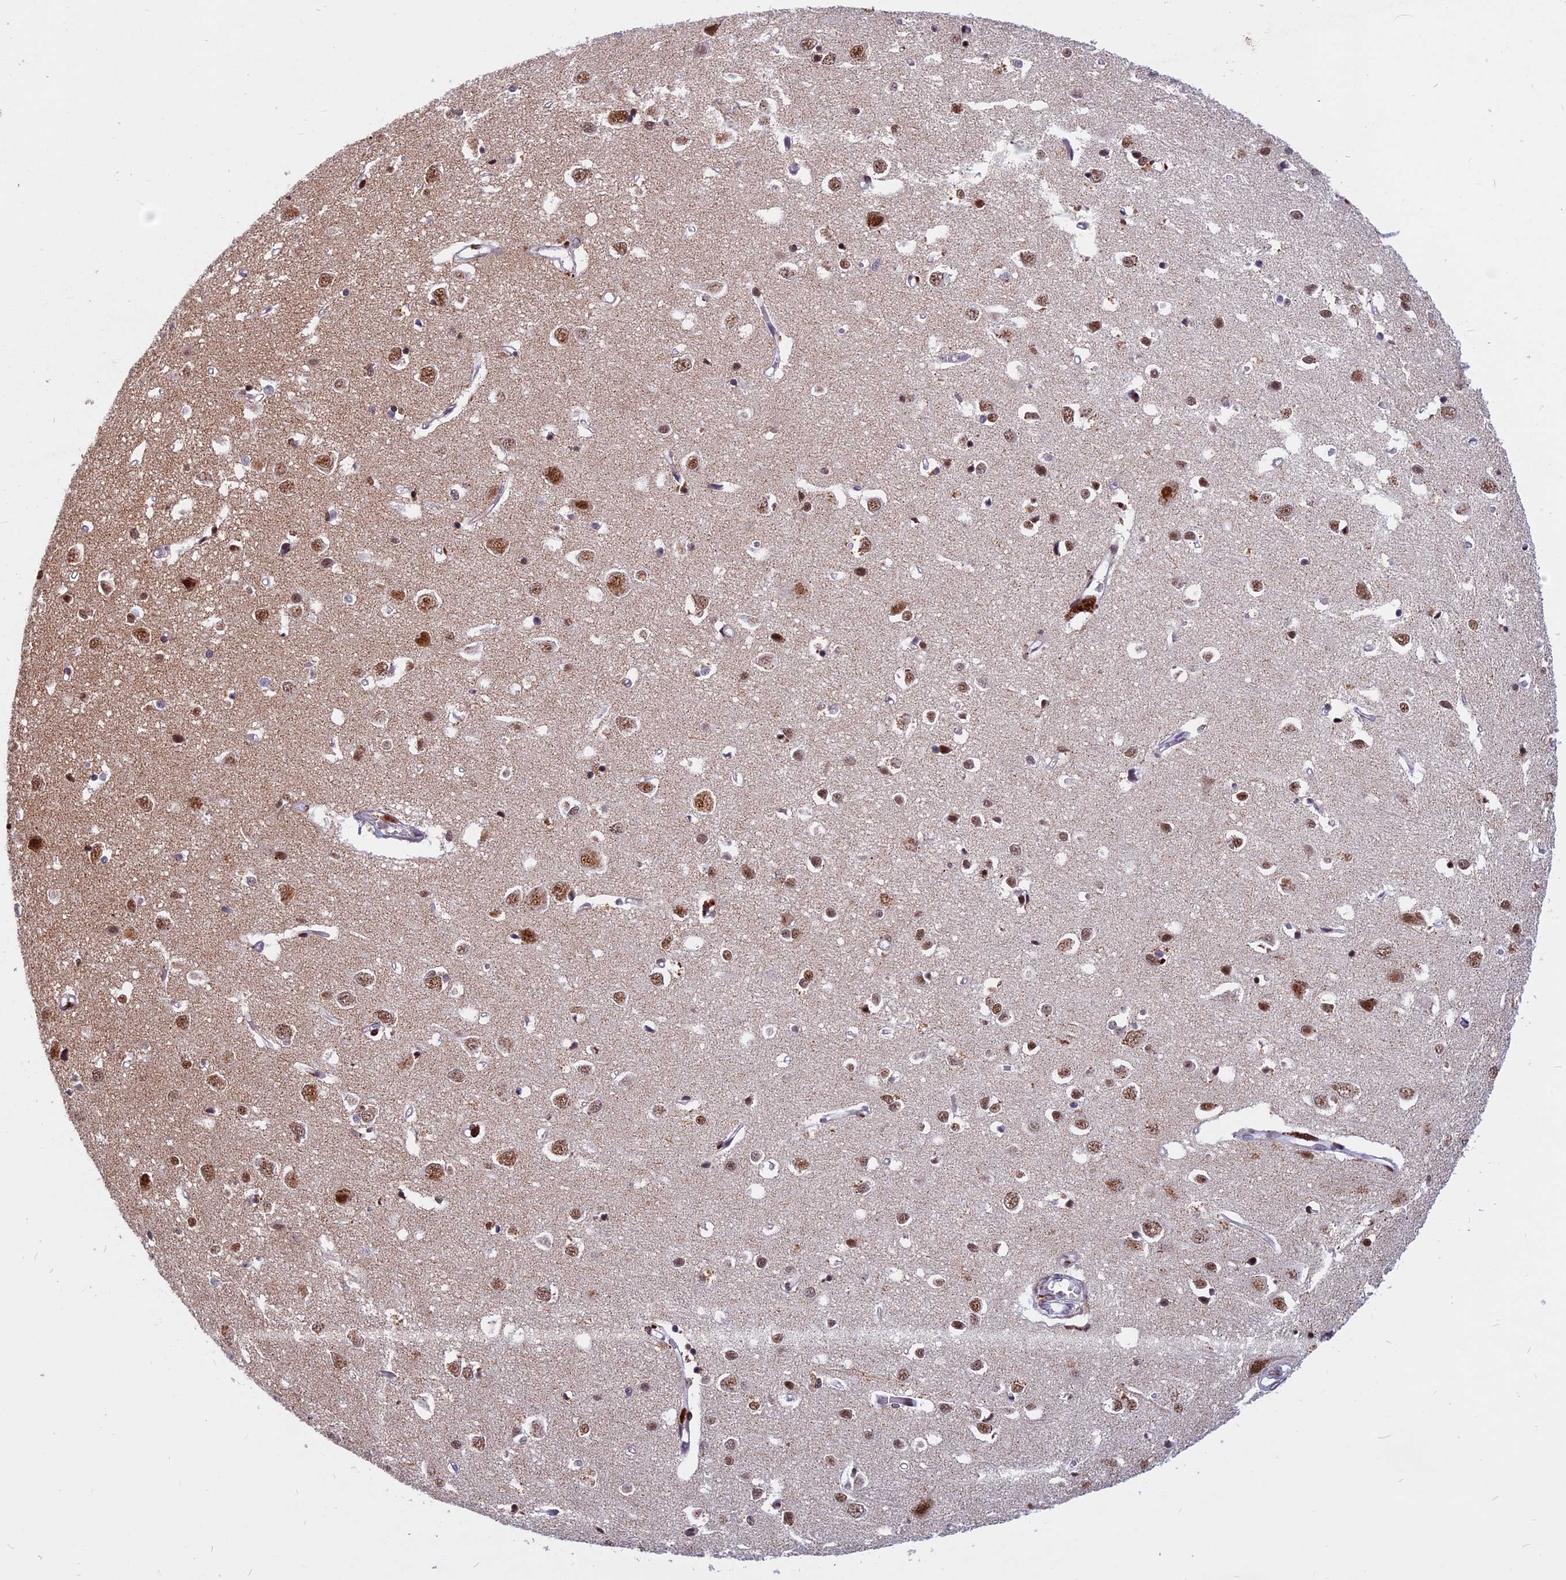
{"staining": {"intensity": "moderate", "quantity": ">75%", "location": "nuclear"}, "tissue": "cerebral cortex", "cell_type": "Endothelial cells", "image_type": "normal", "snomed": [{"axis": "morphology", "description": "Normal tissue, NOS"}, {"axis": "topography", "description": "Cerebral cortex"}], "caption": "High-power microscopy captured an IHC photomicrograph of unremarkable cerebral cortex, revealing moderate nuclear expression in about >75% of endothelial cells. Nuclei are stained in blue.", "gene": "CDC7", "patient": {"sex": "female", "age": 64}}